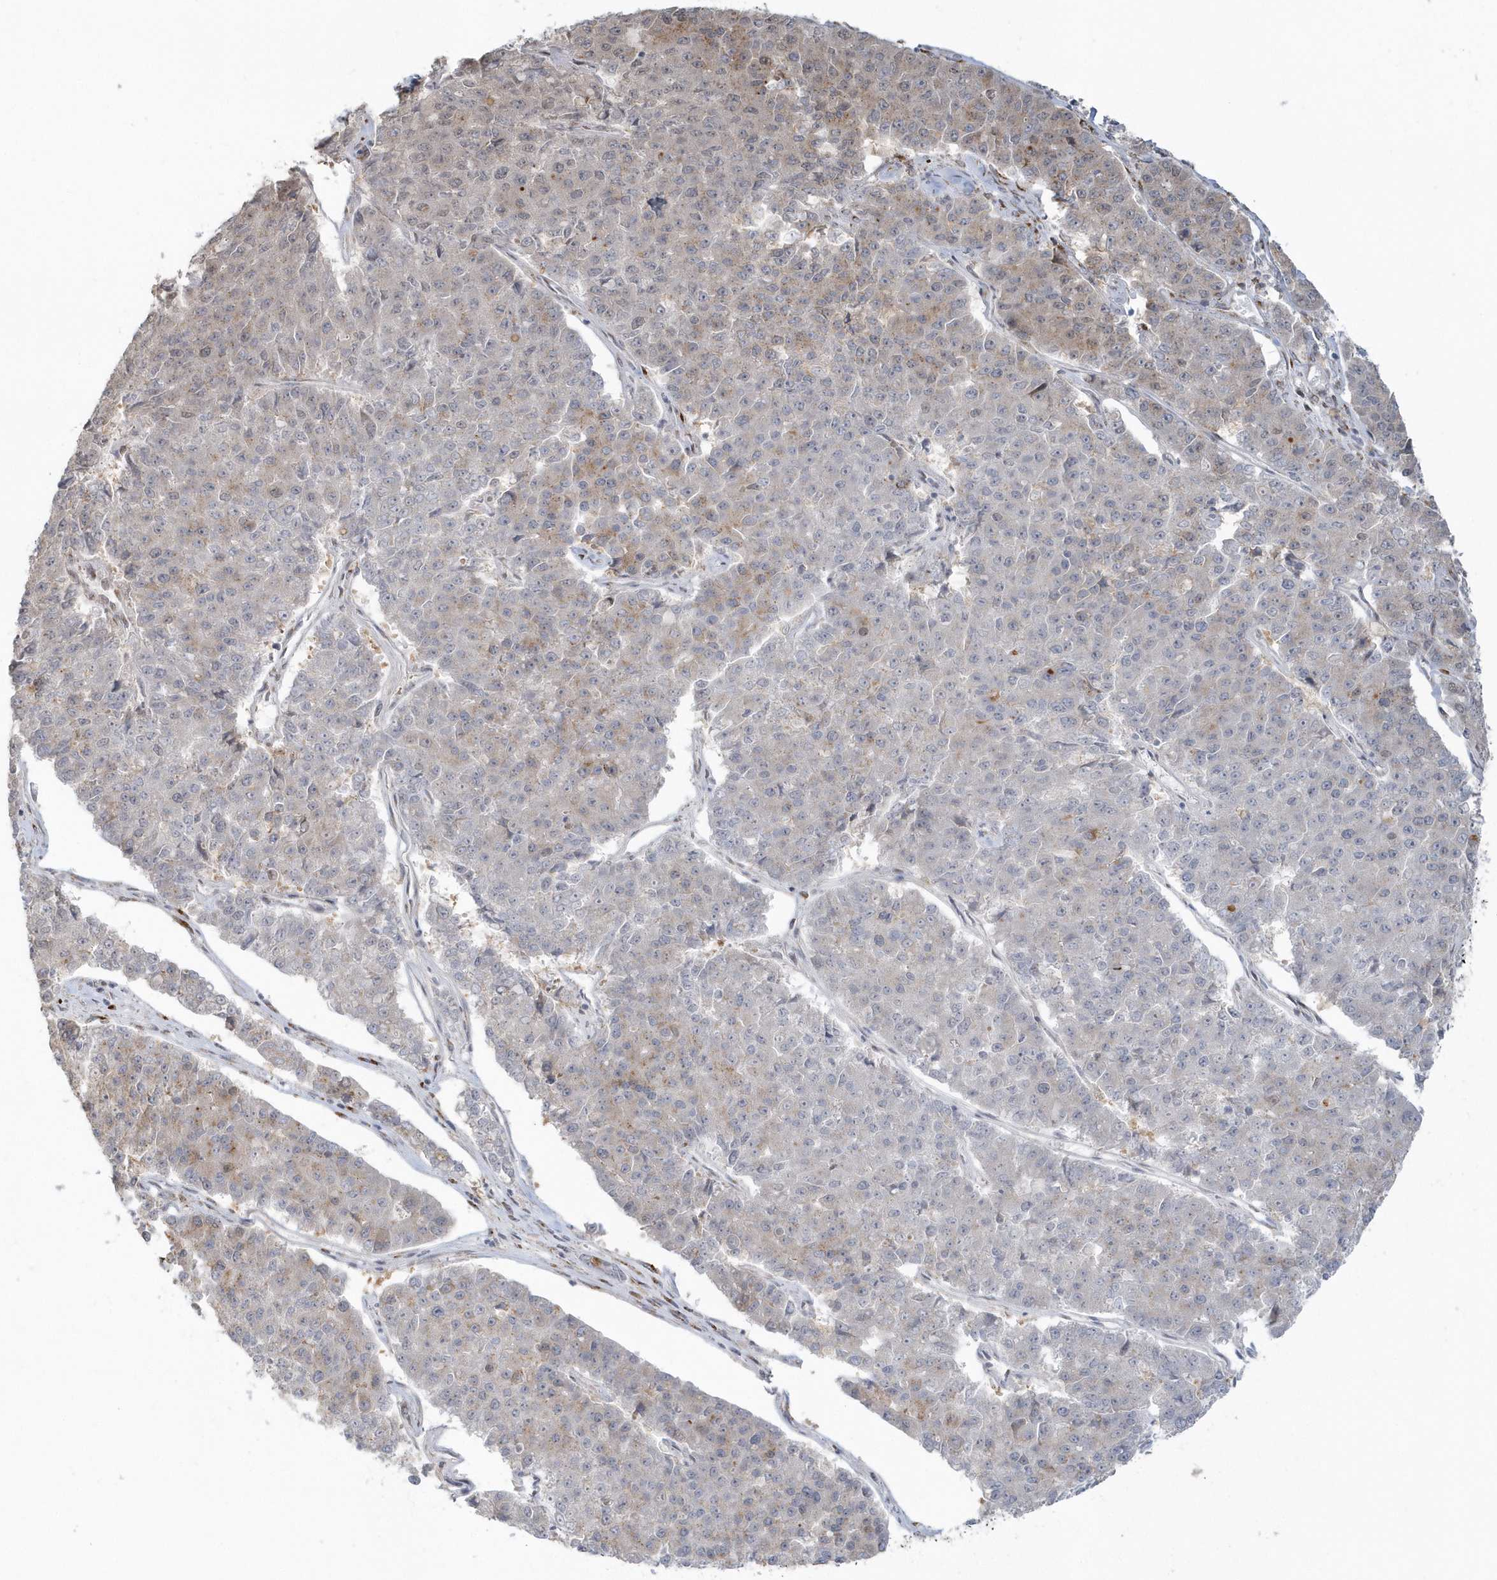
{"staining": {"intensity": "weak", "quantity": "25%-75%", "location": "cytoplasmic/membranous"}, "tissue": "pancreatic cancer", "cell_type": "Tumor cells", "image_type": "cancer", "snomed": [{"axis": "morphology", "description": "Adenocarcinoma, NOS"}, {"axis": "topography", "description": "Pancreas"}], "caption": "An image of pancreatic cancer (adenocarcinoma) stained for a protein displays weak cytoplasmic/membranous brown staining in tumor cells.", "gene": "DHFR", "patient": {"sex": "male", "age": 50}}